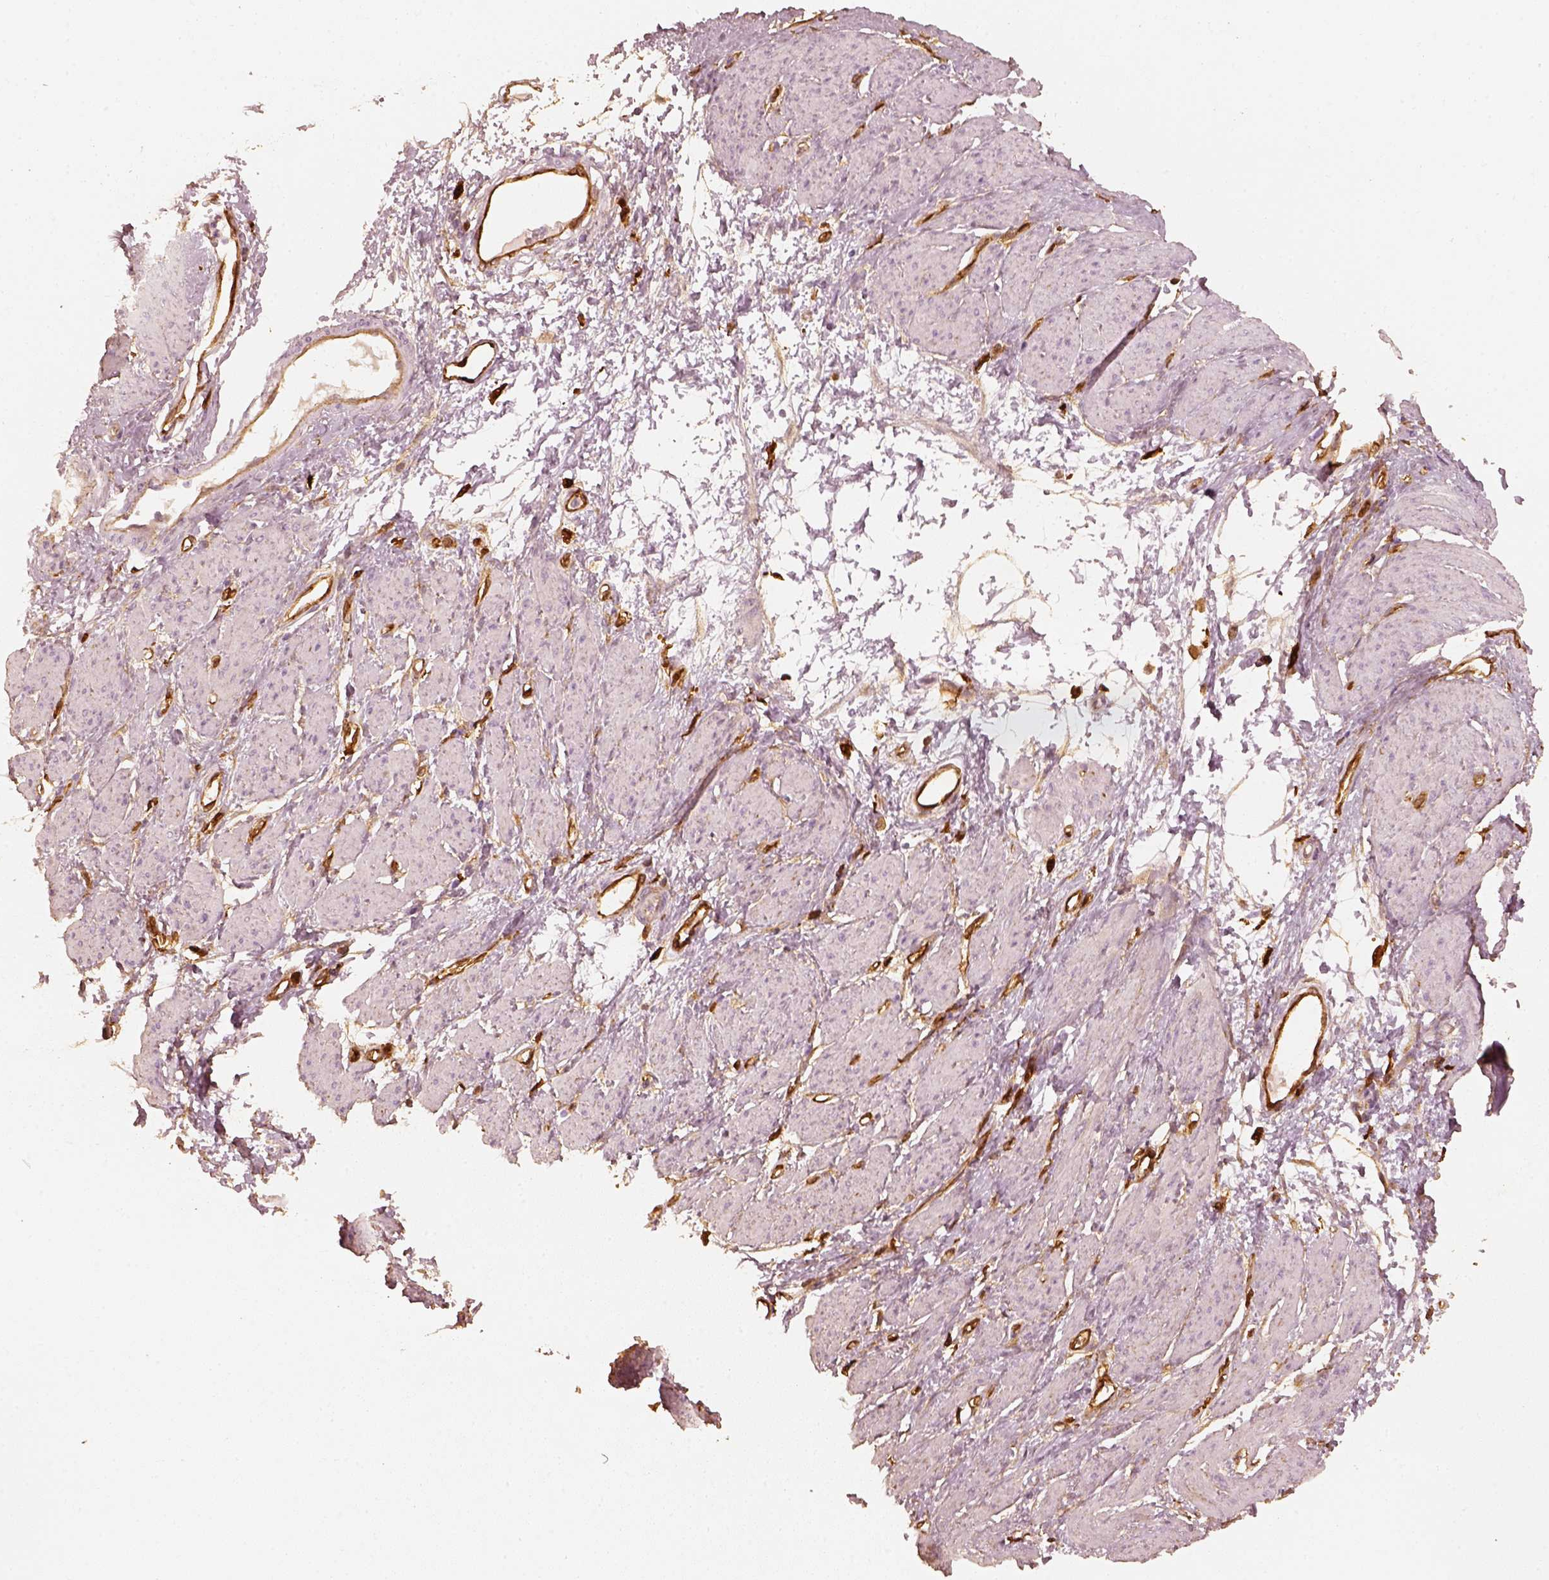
{"staining": {"intensity": "negative", "quantity": "none", "location": "none"}, "tissue": "smooth muscle", "cell_type": "Smooth muscle cells", "image_type": "normal", "snomed": [{"axis": "morphology", "description": "Normal tissue, NOS"}, {"axis": "topography", "description": "Smooth muscle"}, {"axis": "topography", "description": "Uterus"}], "caption": "An image of smooth muscle stained for a protein exhibits no brown staining in smooth muscle cells. (DAB immunohistochemistry with hematoxylin counter stain).", "gene": "FSCN1", "patient": {"sex": "female", "age": 39}}